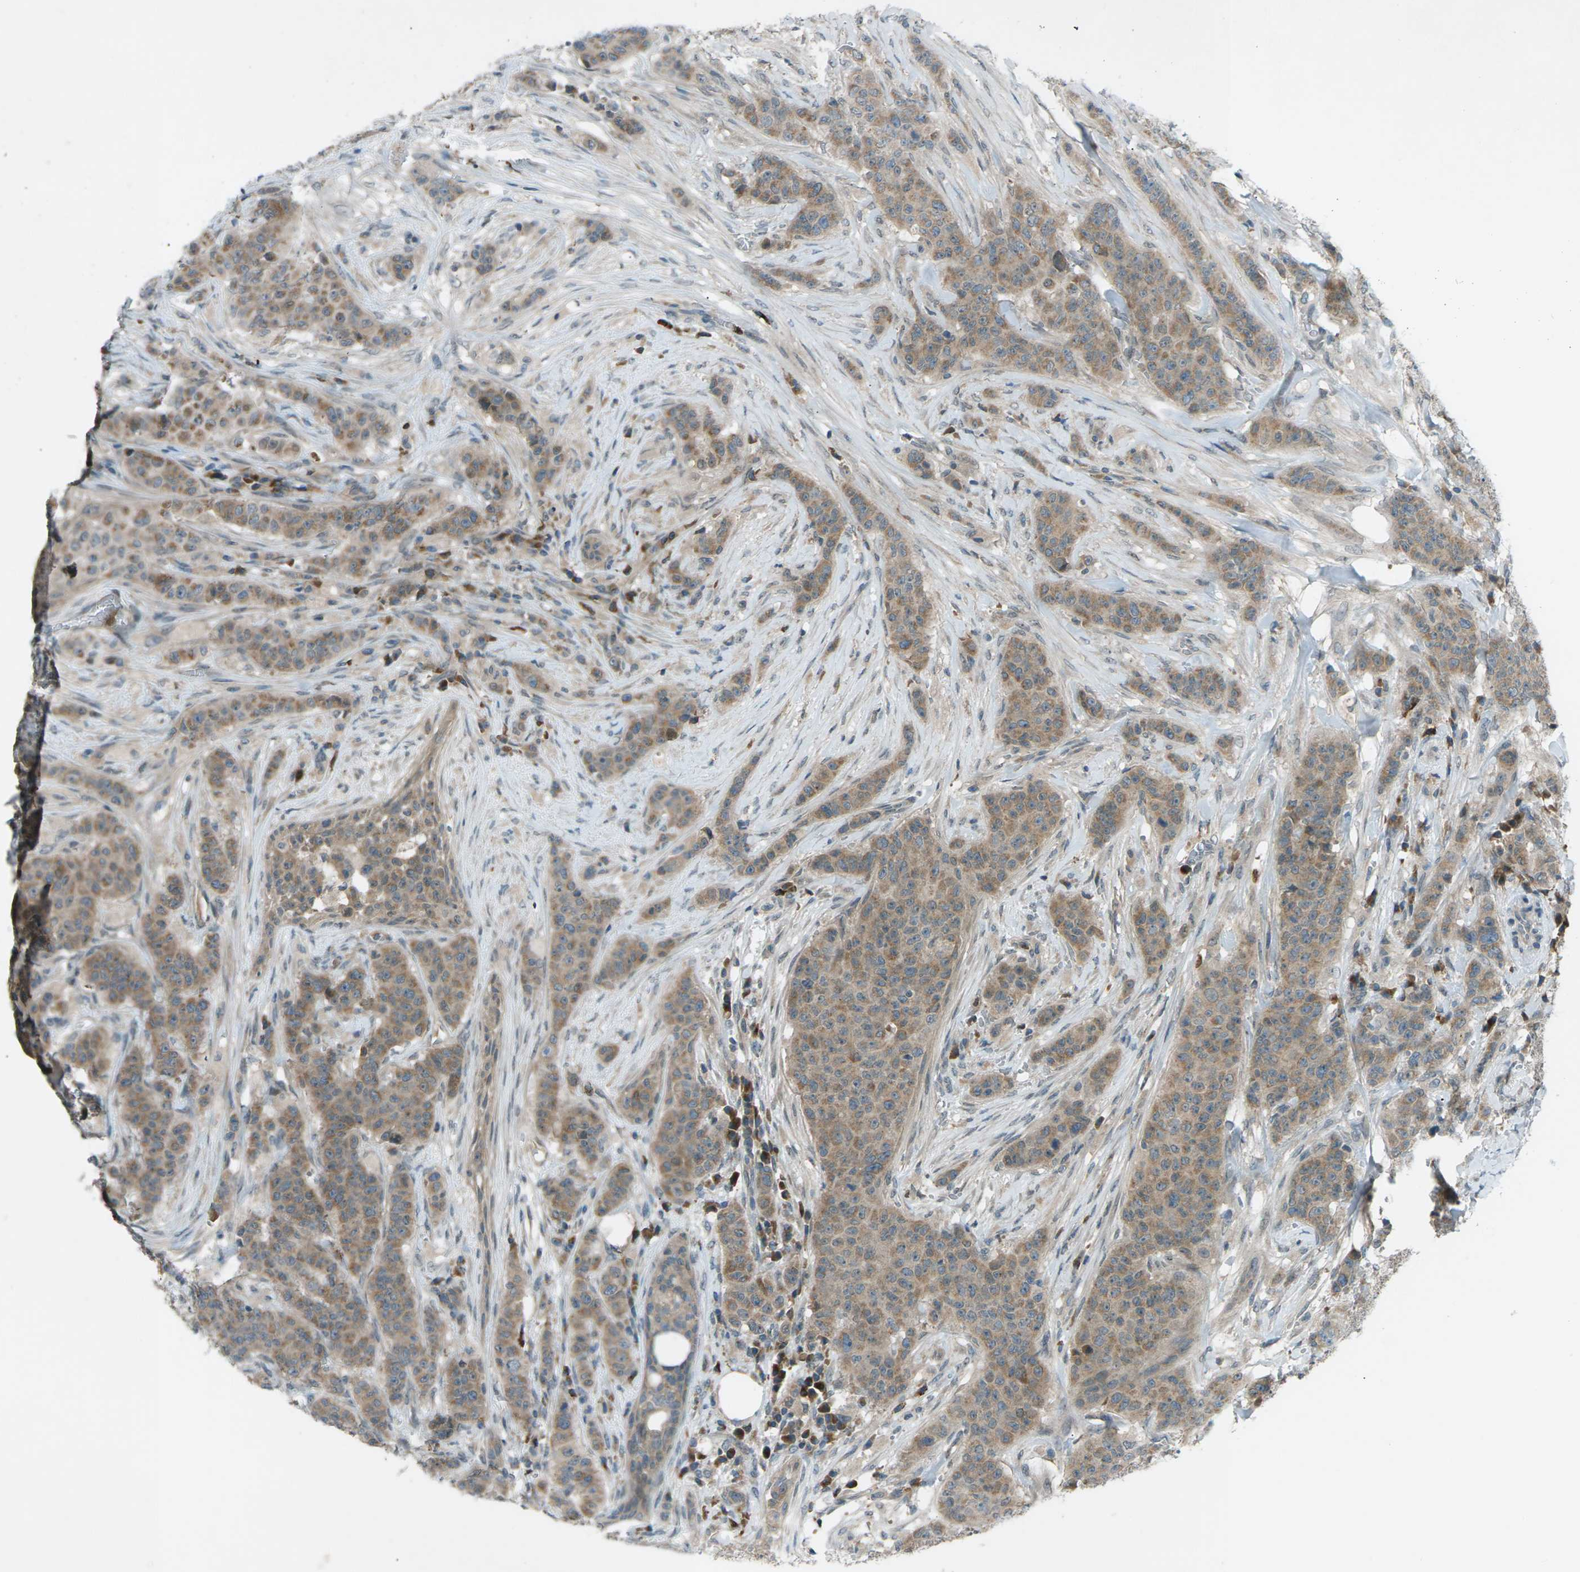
{"staining": {"intensity": "moderate", "quantity": ">75%", "location": "cytoplasmic/membranous"}, "tissue": "breast cancer", "cell_type": "Tumor cells", "image_type": "cancer", "snomed": [{"axis": "morphology", "description": "Normal tissue, NOS"}, {"axis": "morphology", "description": "Duct carcinoma"}, {"axis": "topography", "description": "Breast"}], "caption": "Immunohistochemistry (IHC) photomicrograph of breast cancer (infiltrating ductal carcinoma) stained for a protein (brown), which shows medium levels of moderate cytoplasmic/membranous positivity in approximately >75% of tumor cells.", "gene": "DYRK1A", "patient": {"sex": "female", "age": 40}}